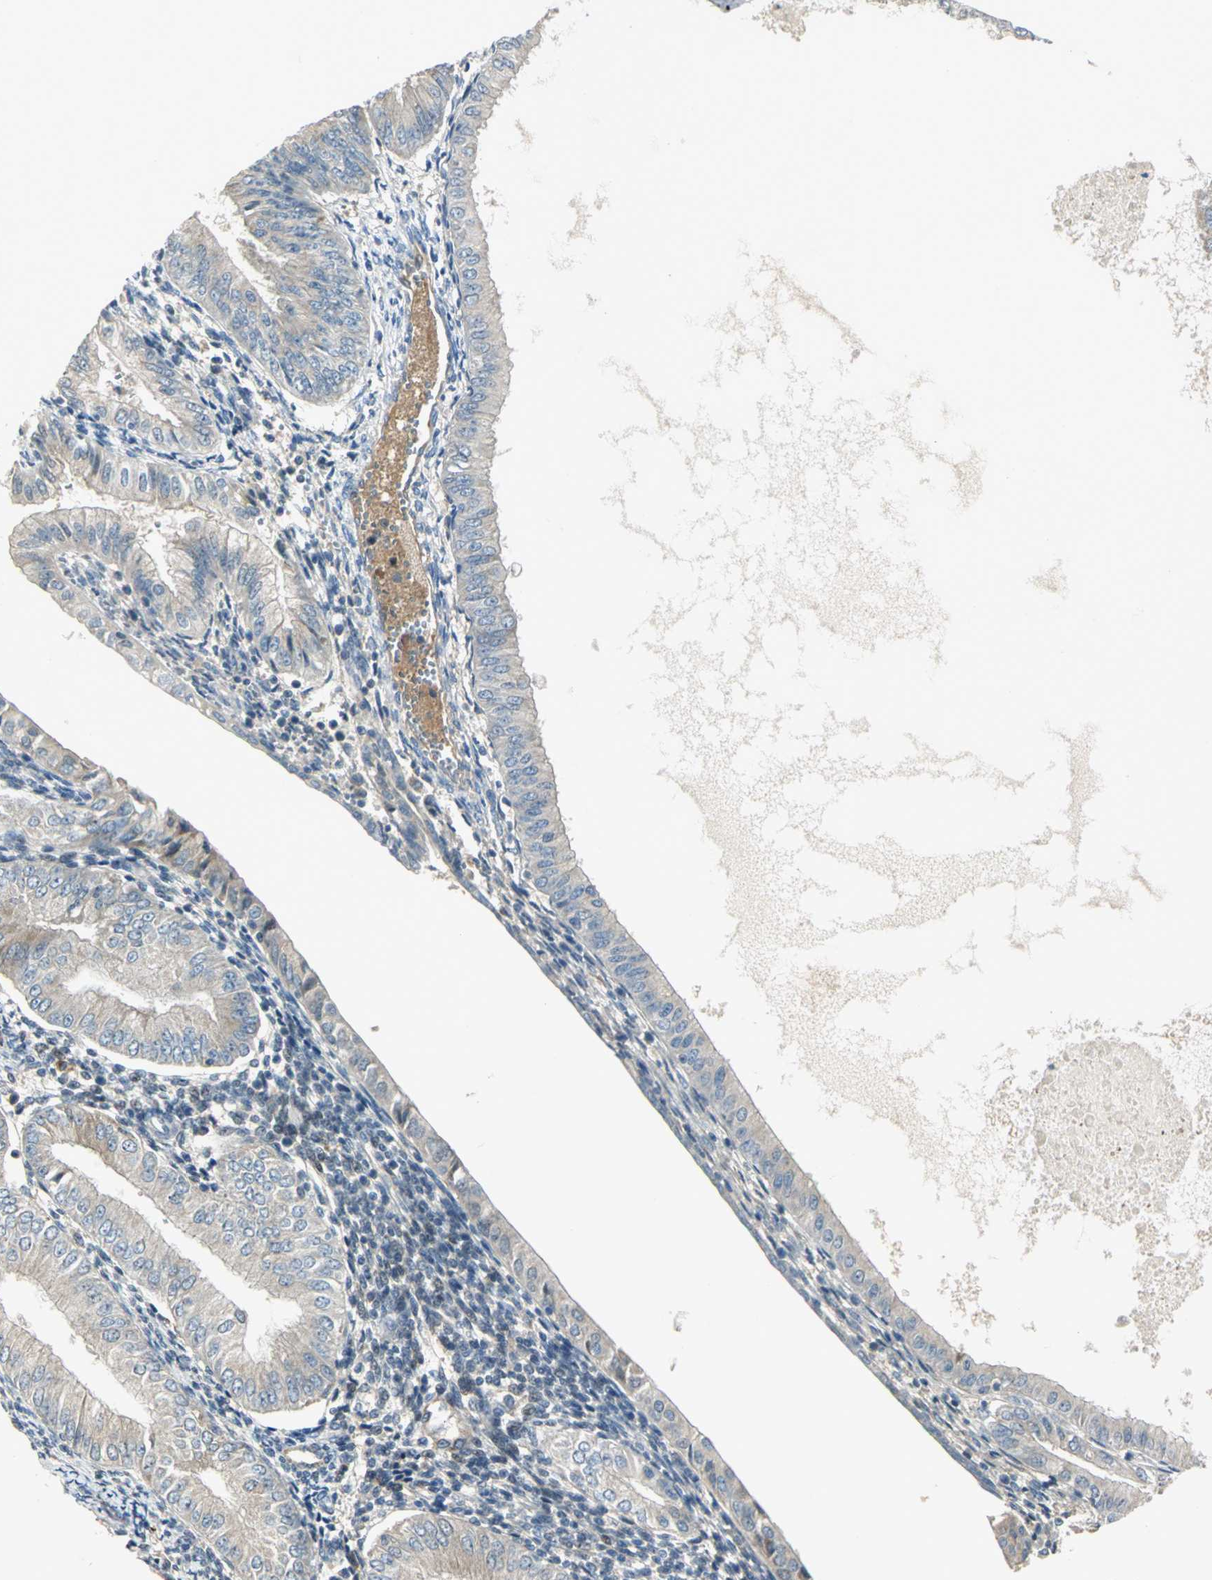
{"staining": {"intensity": "negative", "quantity": "none", "location": "none"}, "tissue": "endometrial cancer", "cell_type": "Tumor cells", "image_type": "cancer", "snomed": [{"axis": "morphology", "description": "Adenocarcinoma, NOS"}, {"axis": "topography", "description": "Endometrium"}], "caption": "This photomicrograph is of endometrial cancer stained with immunohistochemistry to label a protein in brown with the nuclei are counter-stained blue. There is no staining in tumor cells.", "gene": "PROC", "patient": {"sex": "female", "age": 53}}